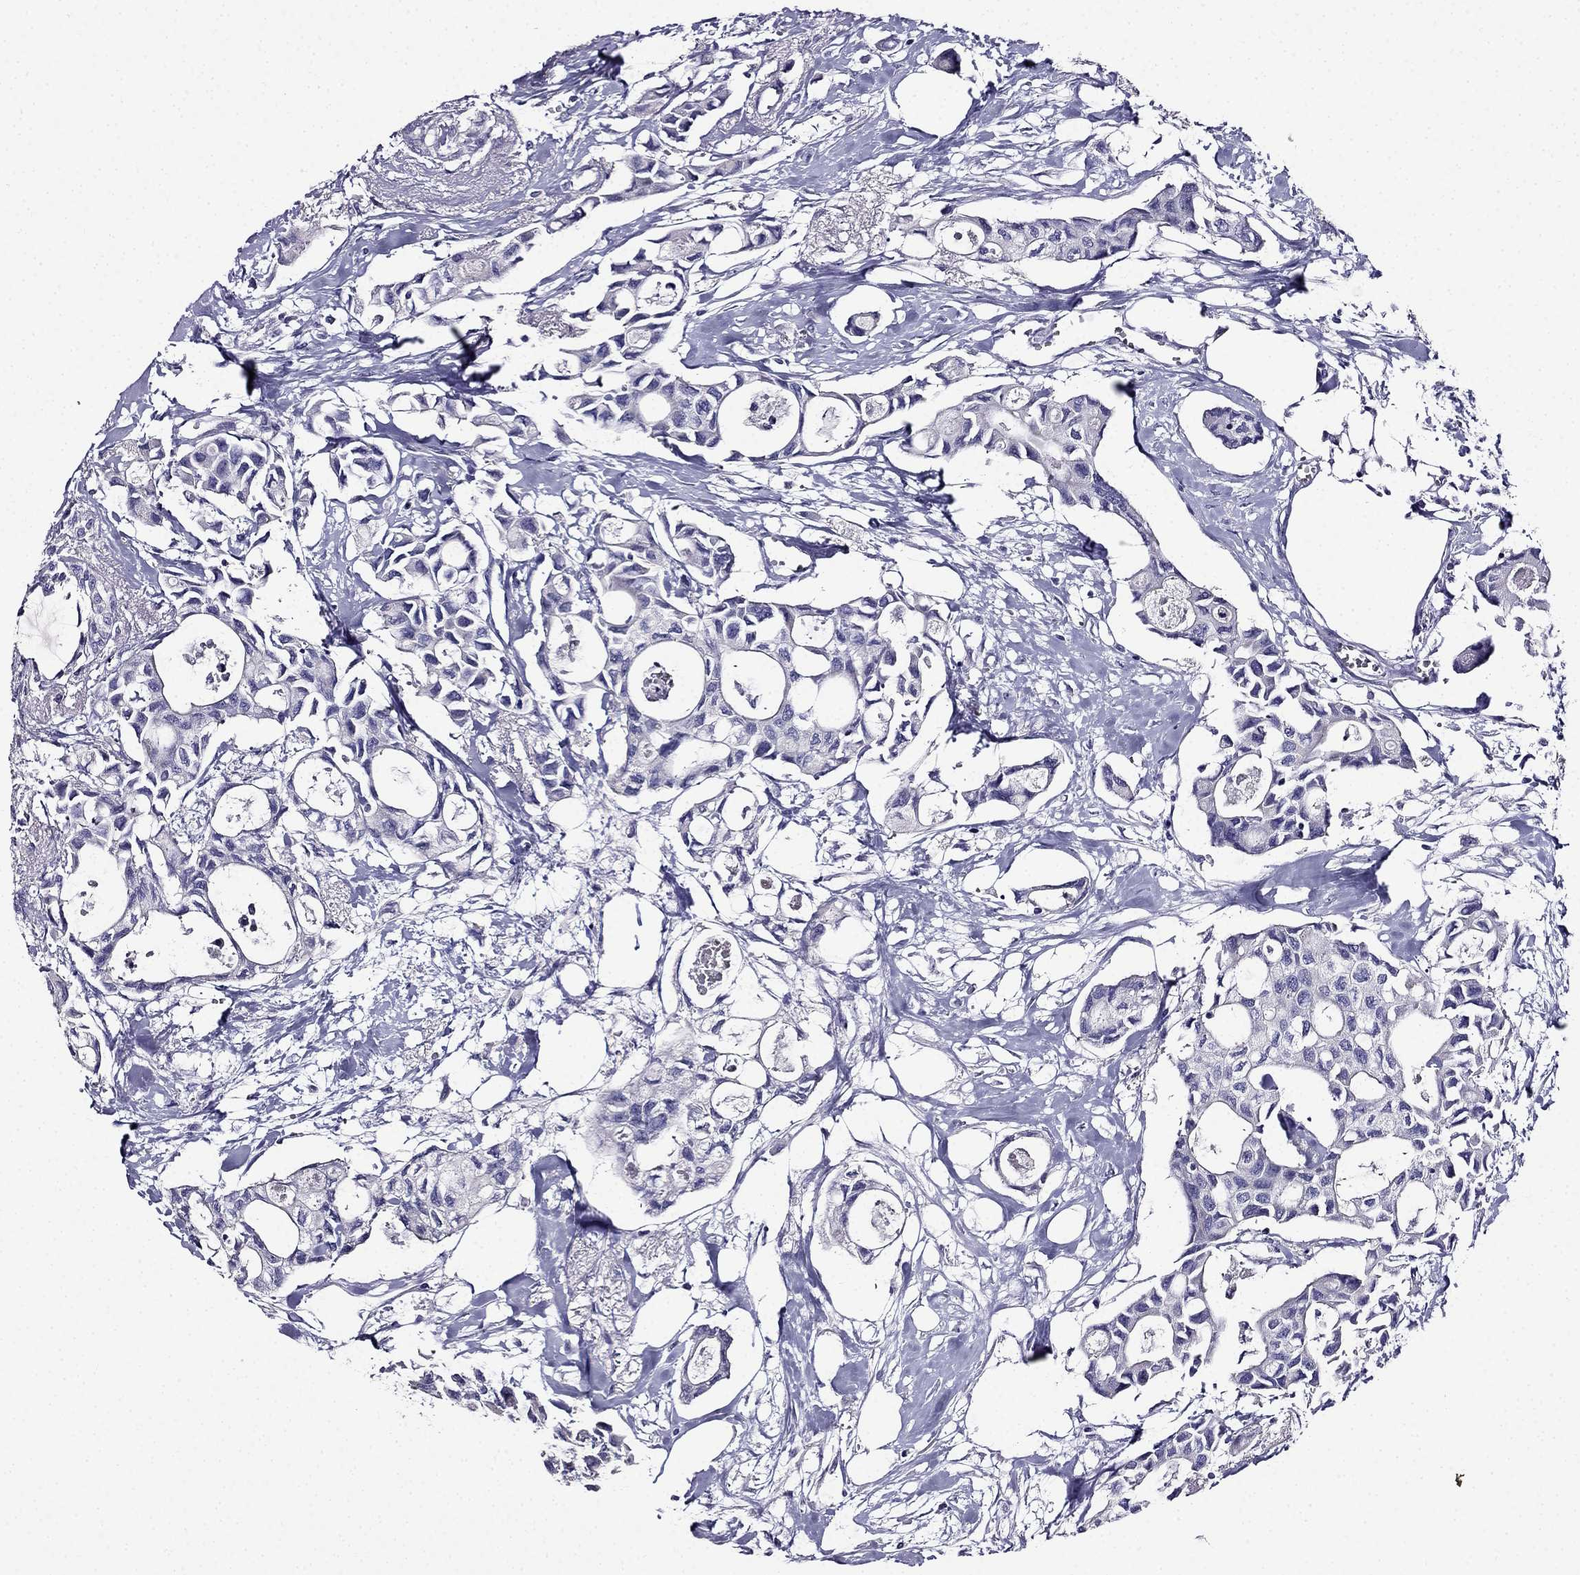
{"staining": {"intensity": "negative", "quantity": "none", "location": "none"}, "tissue": "breast cancer", "cell_type": "Tumor cells", "image_type": "cancer", "snomed": [{"axis": "morphology", "description": "Duct carcinoma"}, {"axis": "topography", "description": "Breast"}], "caption": "Photomicrograph shows no protein staining in tumor cells of invasive ductal carcinoma (breast) tissue.", "gene": "TMEM266", "patient": {"sex": "female", "age": 83}}